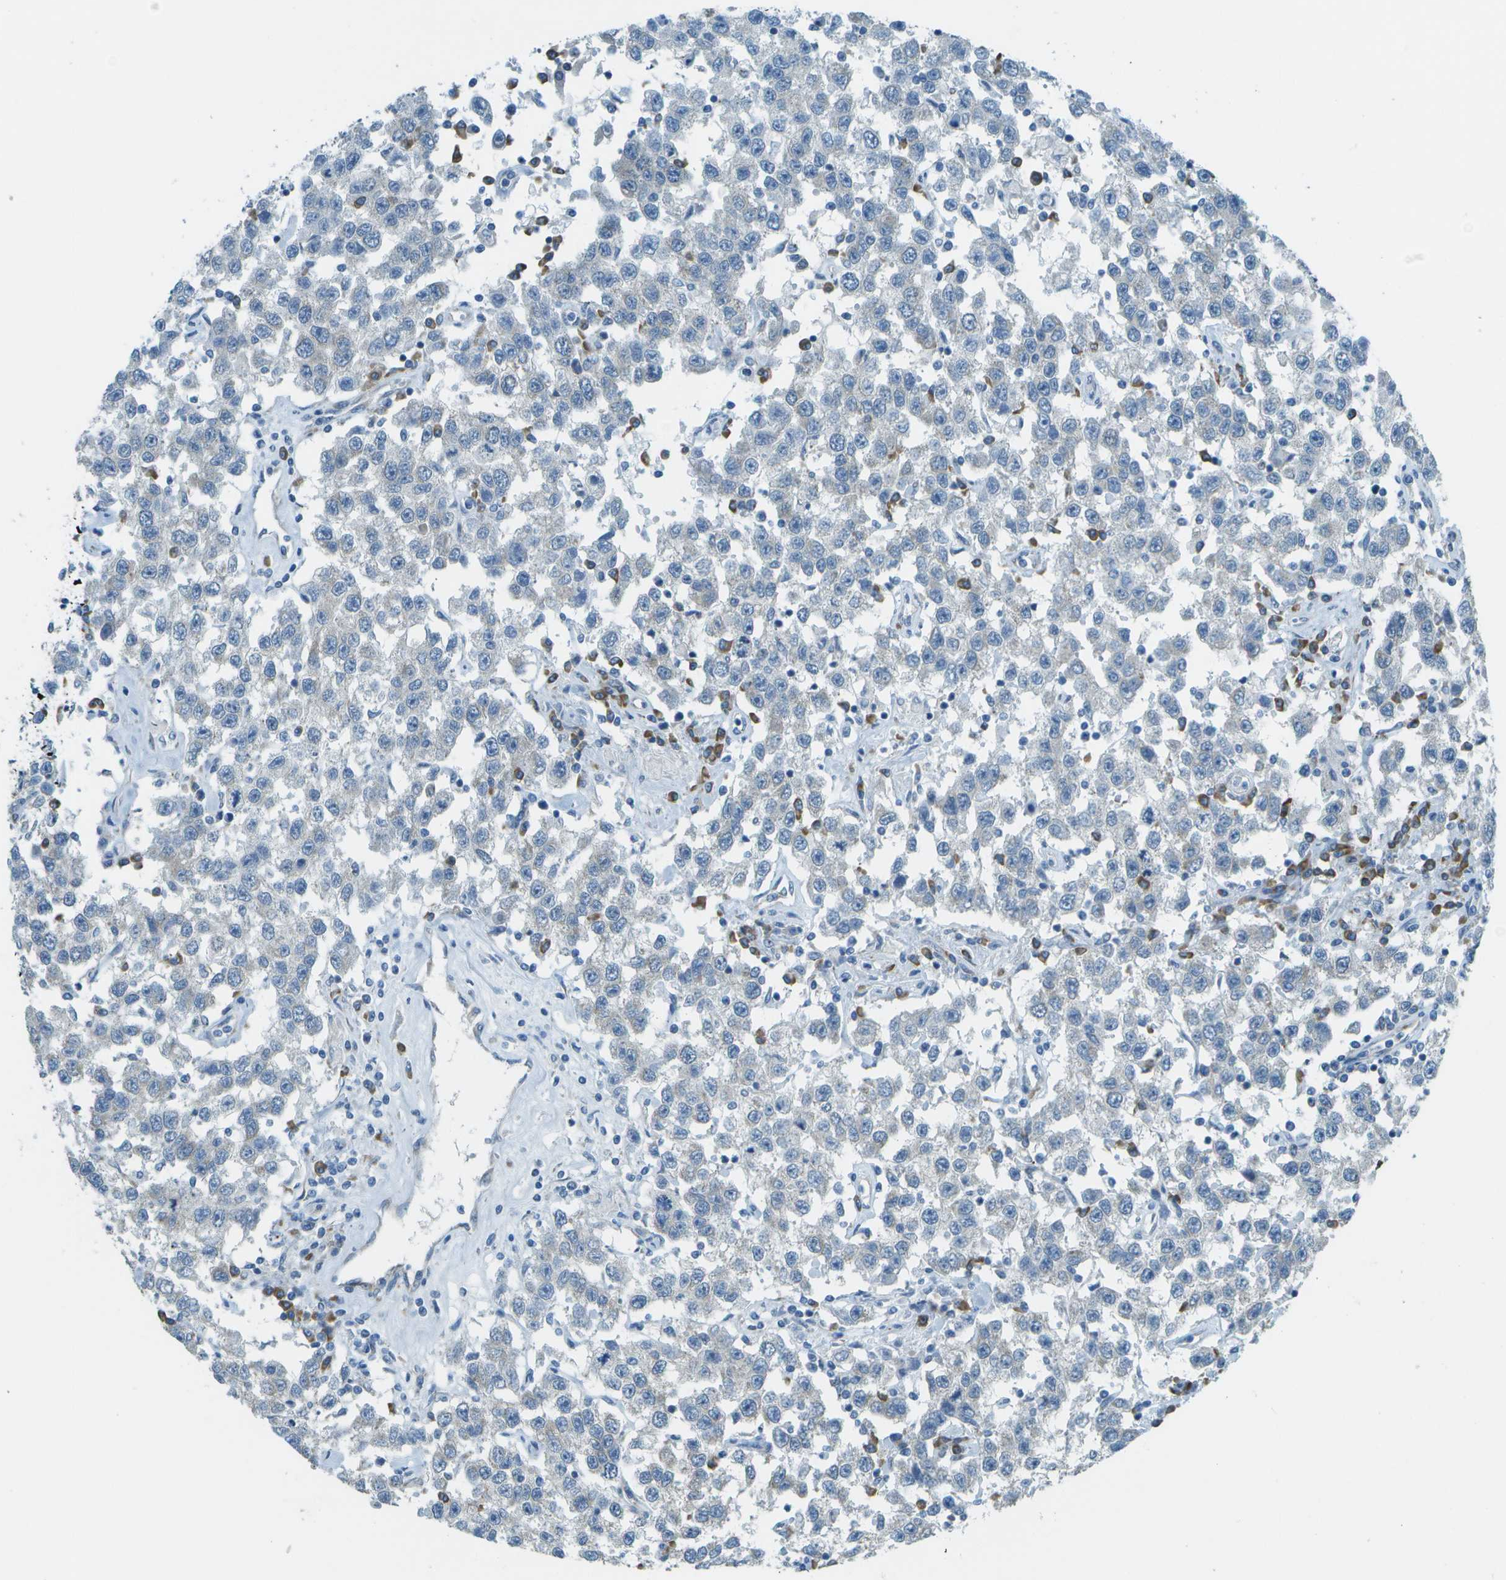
{"staining": {"intensity": "negative", "quantity": "none", "location": "none"}, "tissue": "testis cancer", "cell_type": "Tumor cells", "image_type": "cancer", "snomed": [{"axis": "morphology", "description": "Seminoma, NOS"}, {"axis": "topography", "description": "Testis"}], "caption": "DAB immunohistochemical staining of testis cancer reveals no significant expression in tumor cells. (DAB (3,3'-diaminobenzidine) immunohistochemistry (IHC), high magnification).", "gene": "KCTD3", "patient": {"sex": "male", "age": 41}}